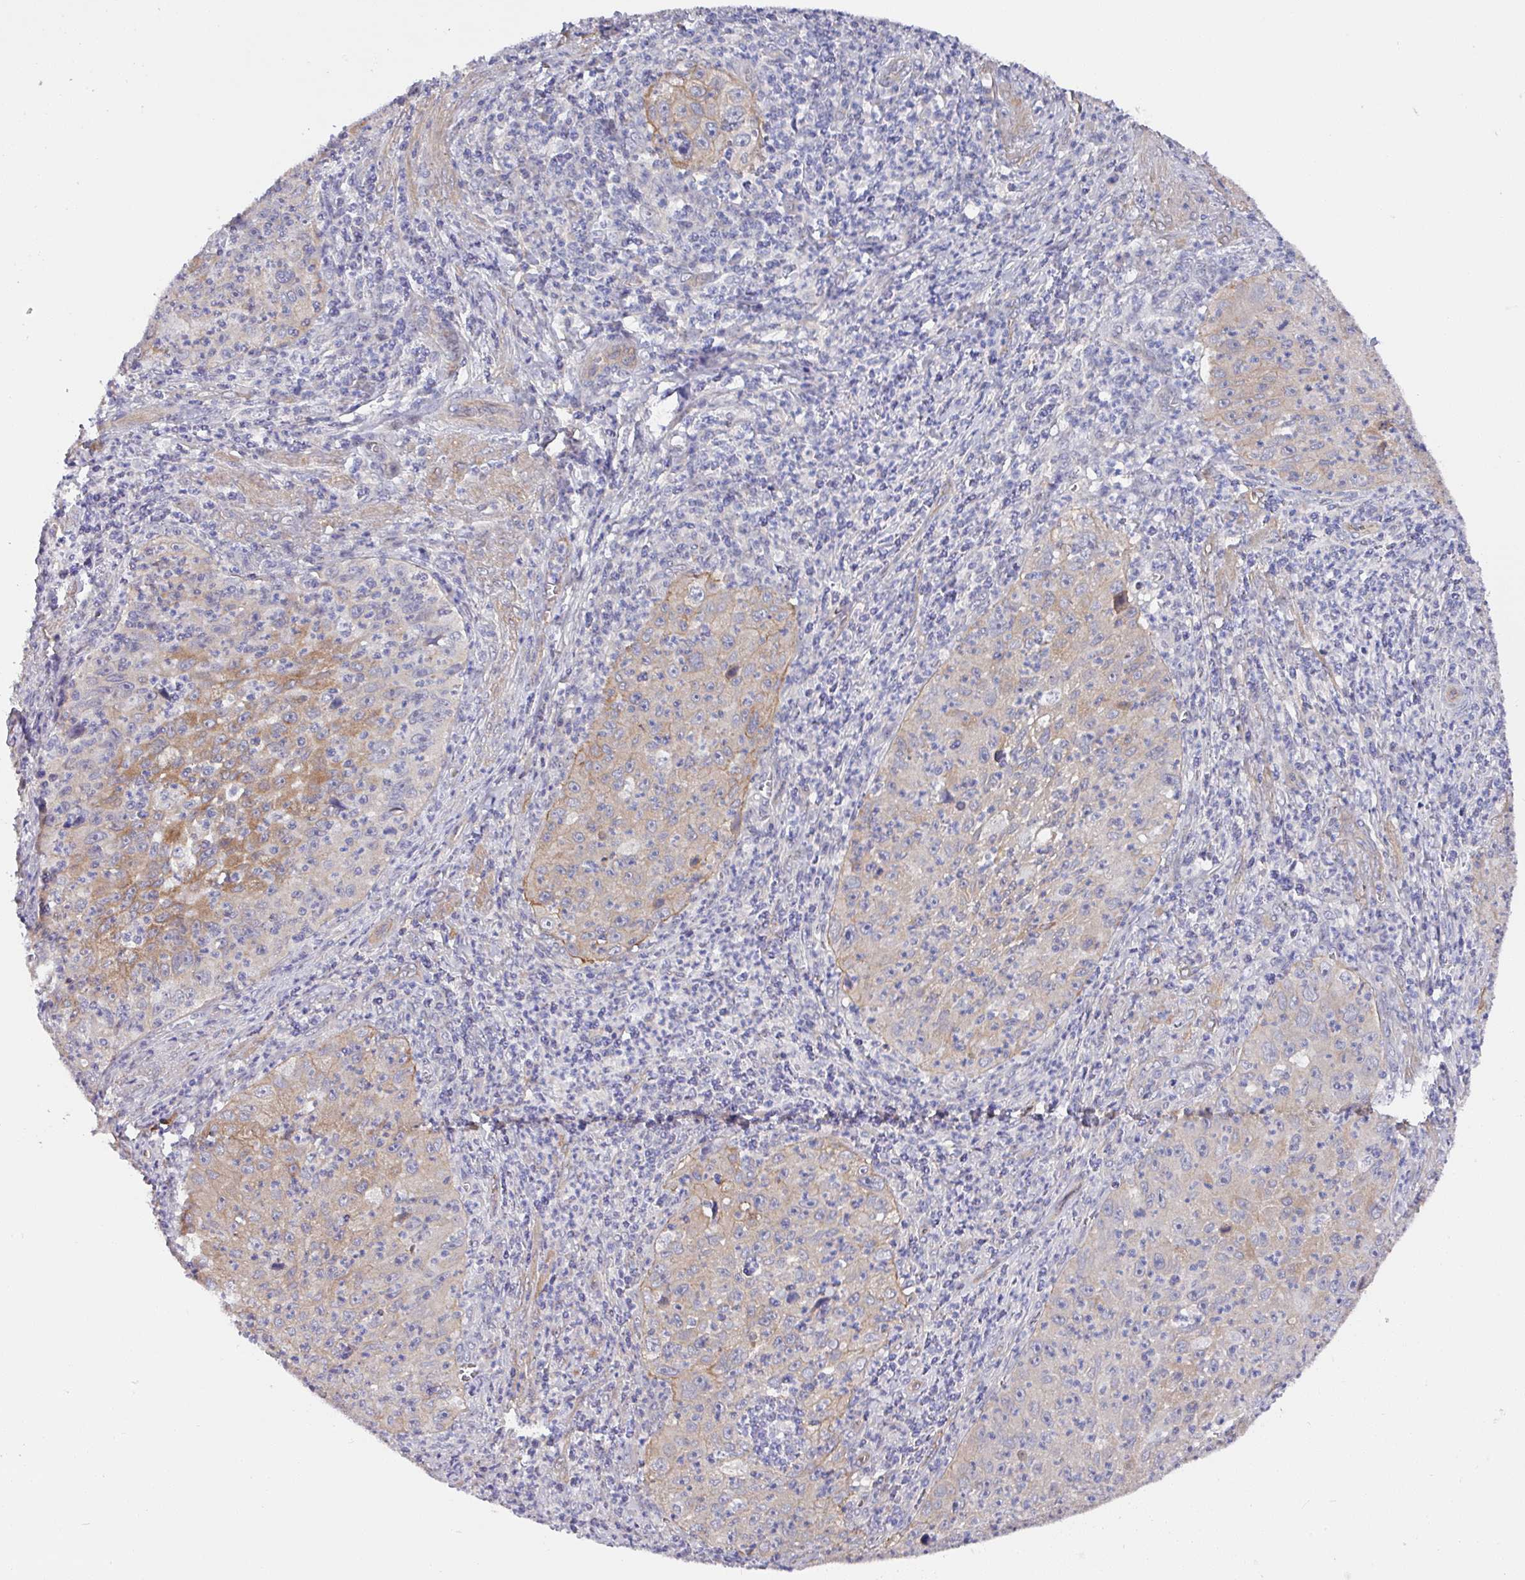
{"staining": {"intensity": "weak", "quantity": "<25%", "location": "cytoplasmic/membranous"}, "tissue": "cervical cancer", "cell_type": "Tumor cells", "image_type": "cancer", "snomed": [{"axis": "morphology", "description": "Squamous cell carcinoma, NOS"}, {"axis": "topography", "description": "Cervix"}], "caption": "Immunohistochemical staining of cervical squamous cell carcinoma demonstrates no significant expression in tumor cells.", "gene": "PRR5", "patient": {"sex": "female", "age": 30}}